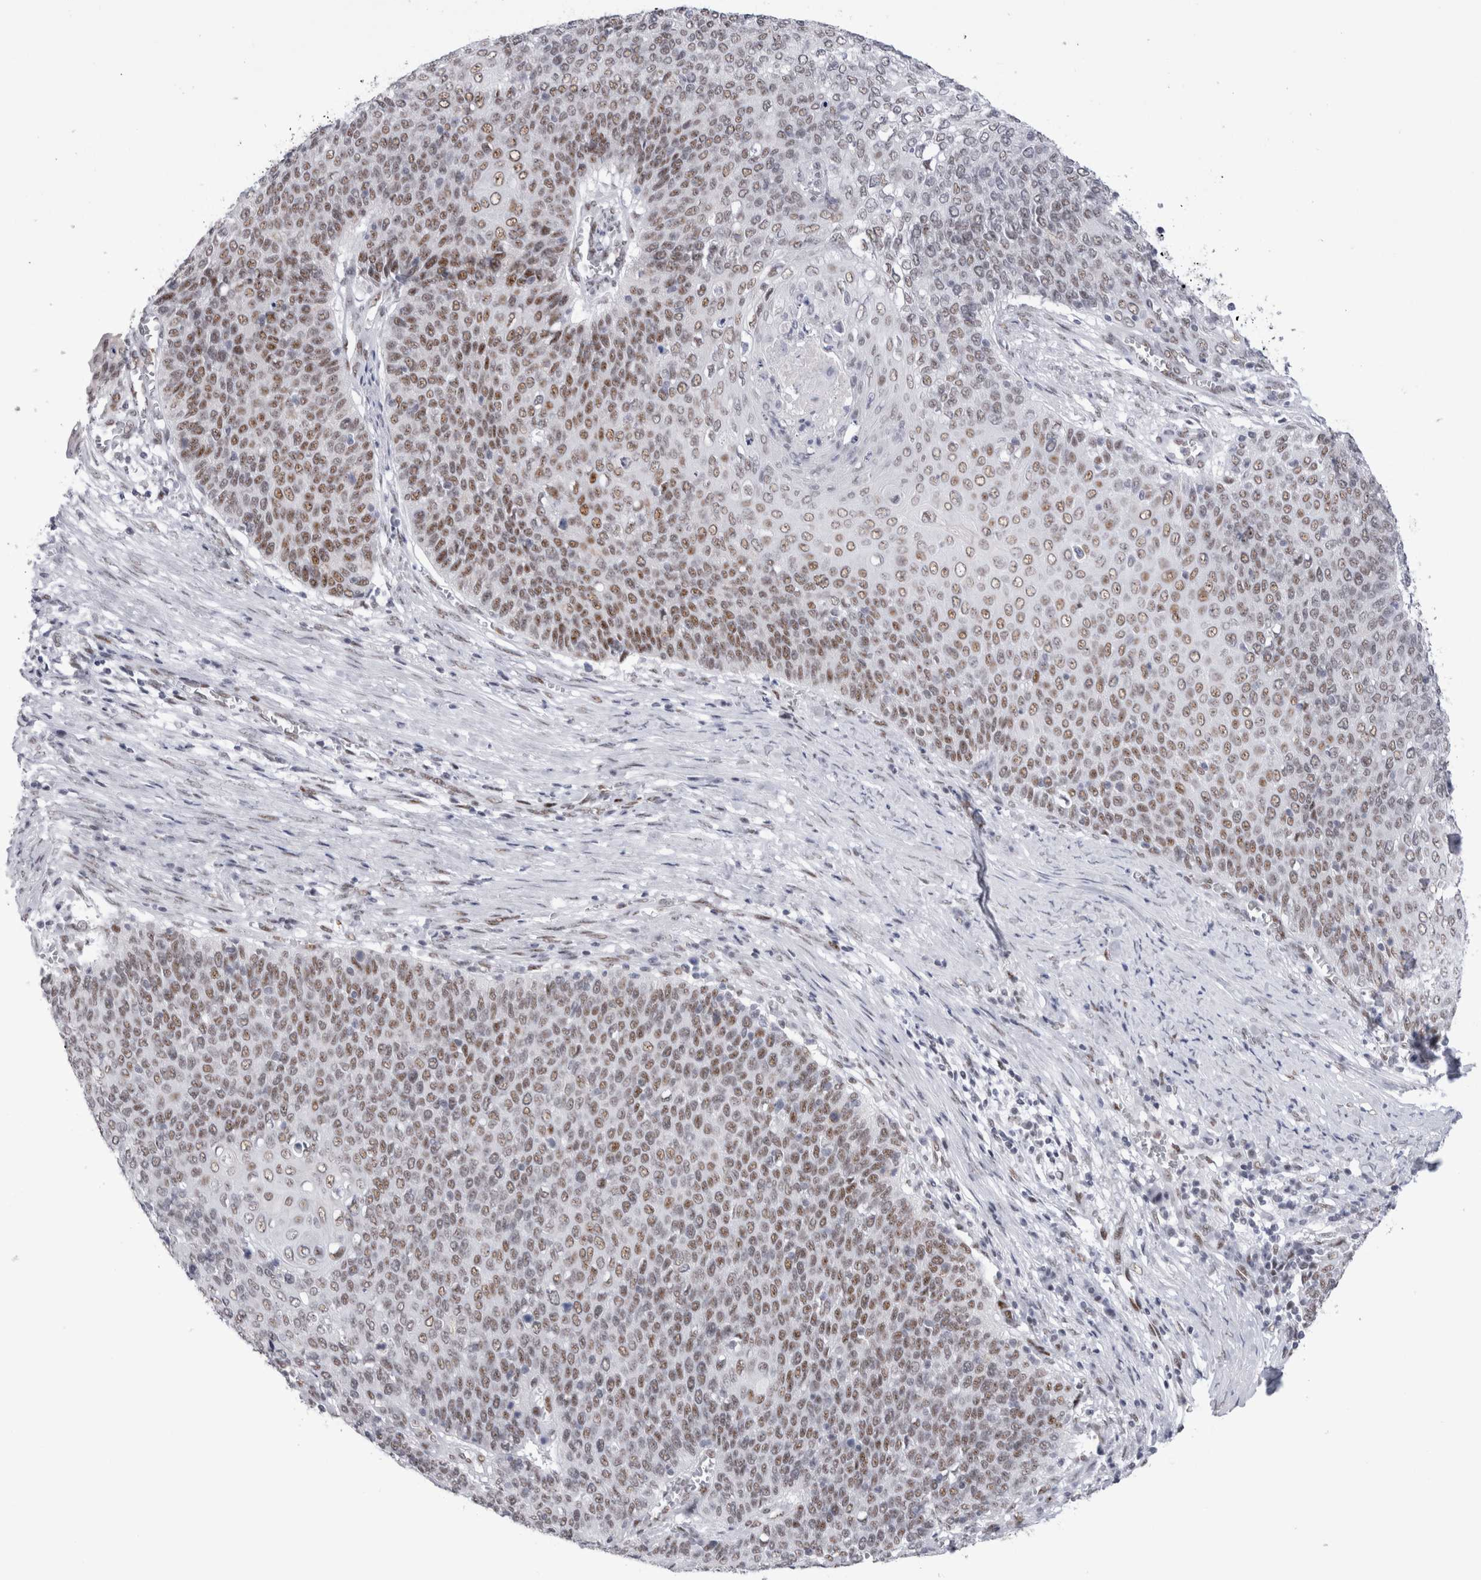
{"staining": {"intensity": "moderate", "quantity": ">75%", "location": "nuclear"}, "tissue": "cervical cancer", "cell_type": "Tumor cells", "image_type": "cancer", "snomed": [{"axis": "morphology", "description": "Squamous cell carcinoma, NOS"}, {"axis": "topography", "description": "Cervix"}], "caption": "A high-resolution histopathology image shows immunohistochemistry (IHC) staining of cervical cancer, which displays moderate nuclear positivity in about >75% of tumor cells.", "gene": "RBM6", "patient": {"sex": "female", "age": 39}}